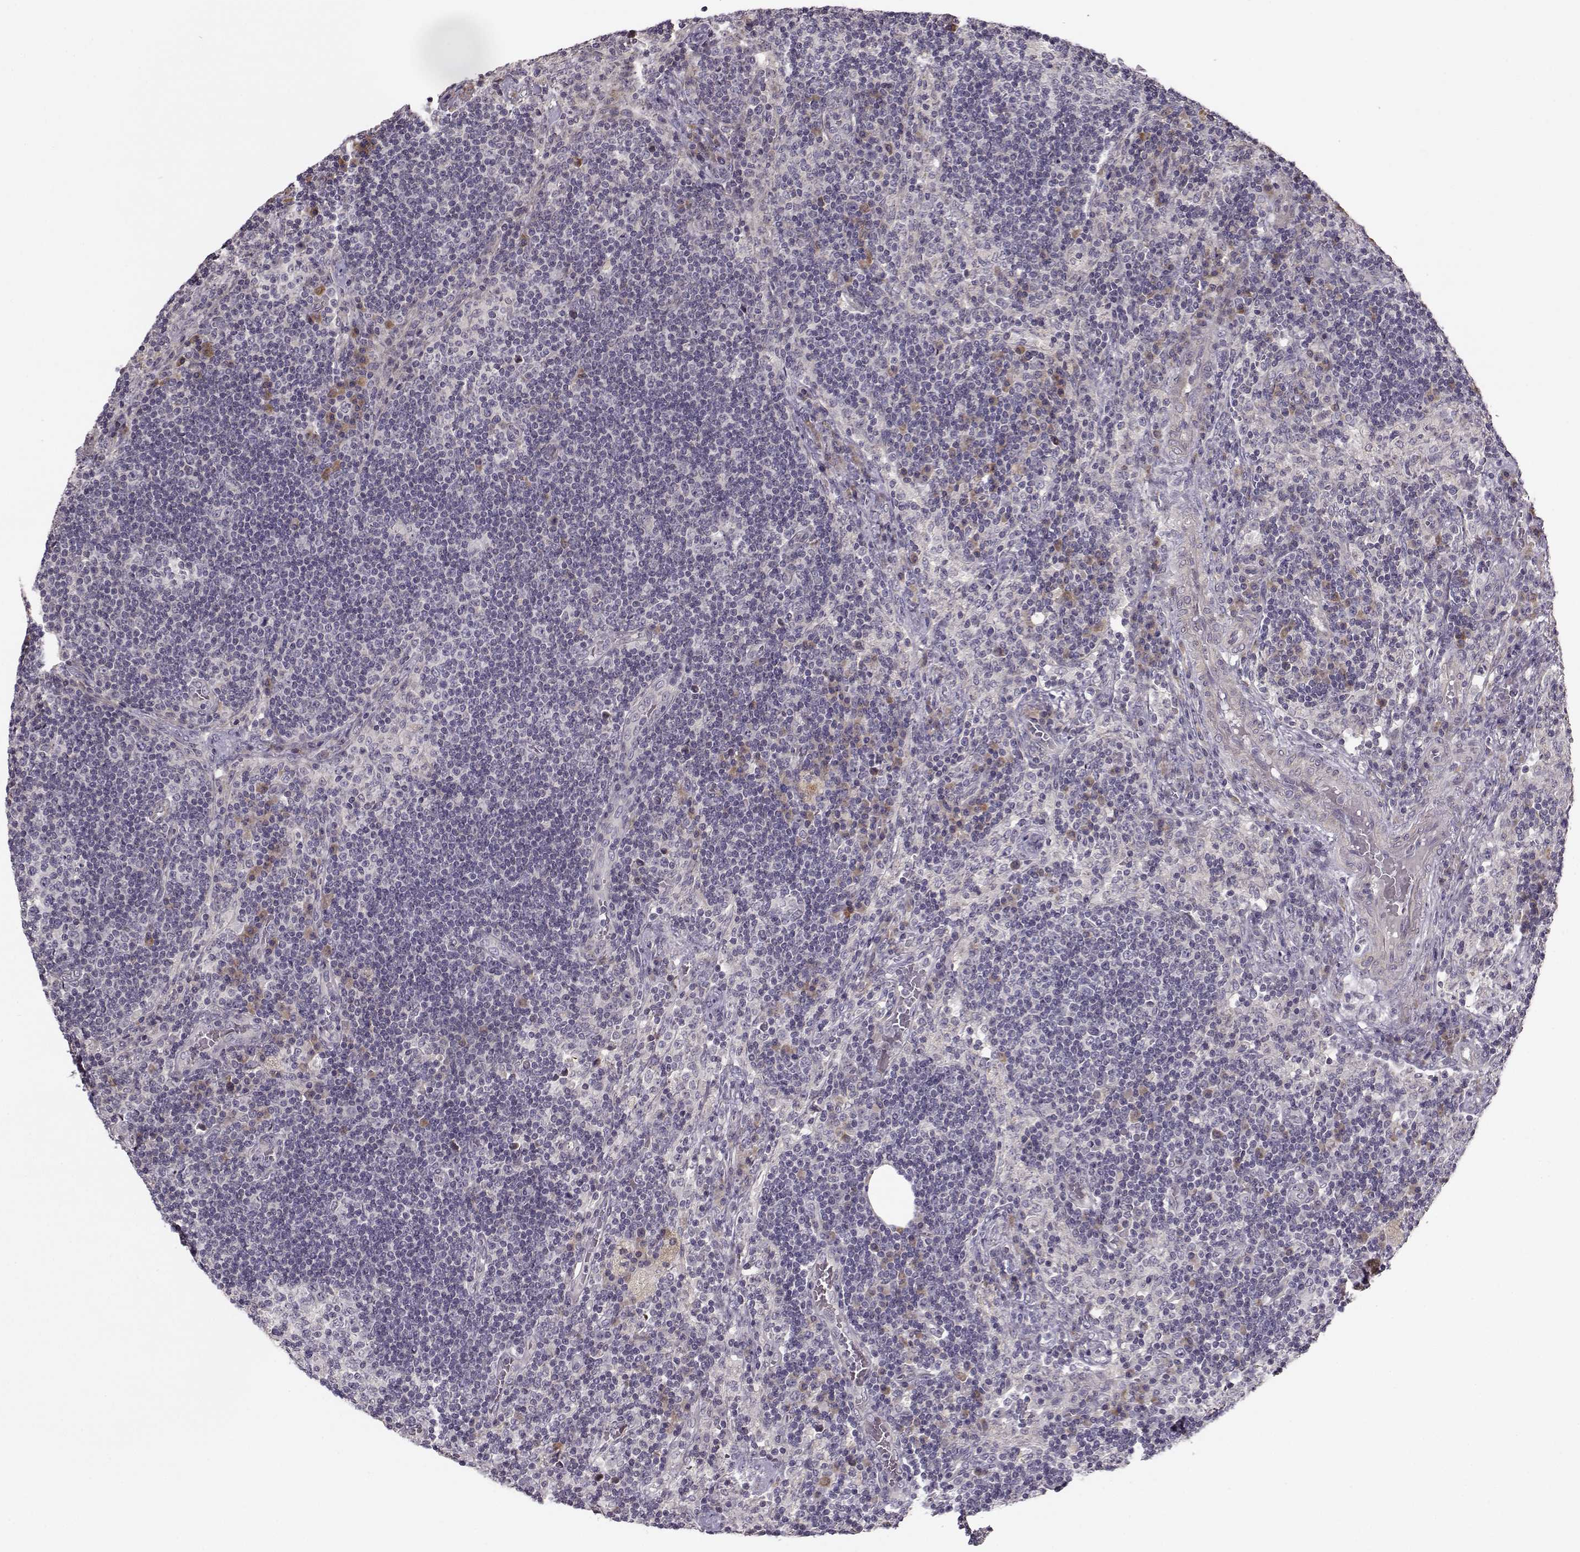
{"staining": {"intensity": "negative", "quantity": "none", "location": "none"}, "tissue": "lymph node", "cell_type": "Germinal center cells", "image_type": "normal", "snomed": [{"axis": "morphology", "description": "Normal tissue, NOS"}, {"axis": "topography", "description": "Lymph node"}], "caption": "This is an IHC histopathology image of normal human lymph node. There is no expression in germinal center cells.", "gene": "ENTPD8", "patient": {"sex": "male", "age": 63}}